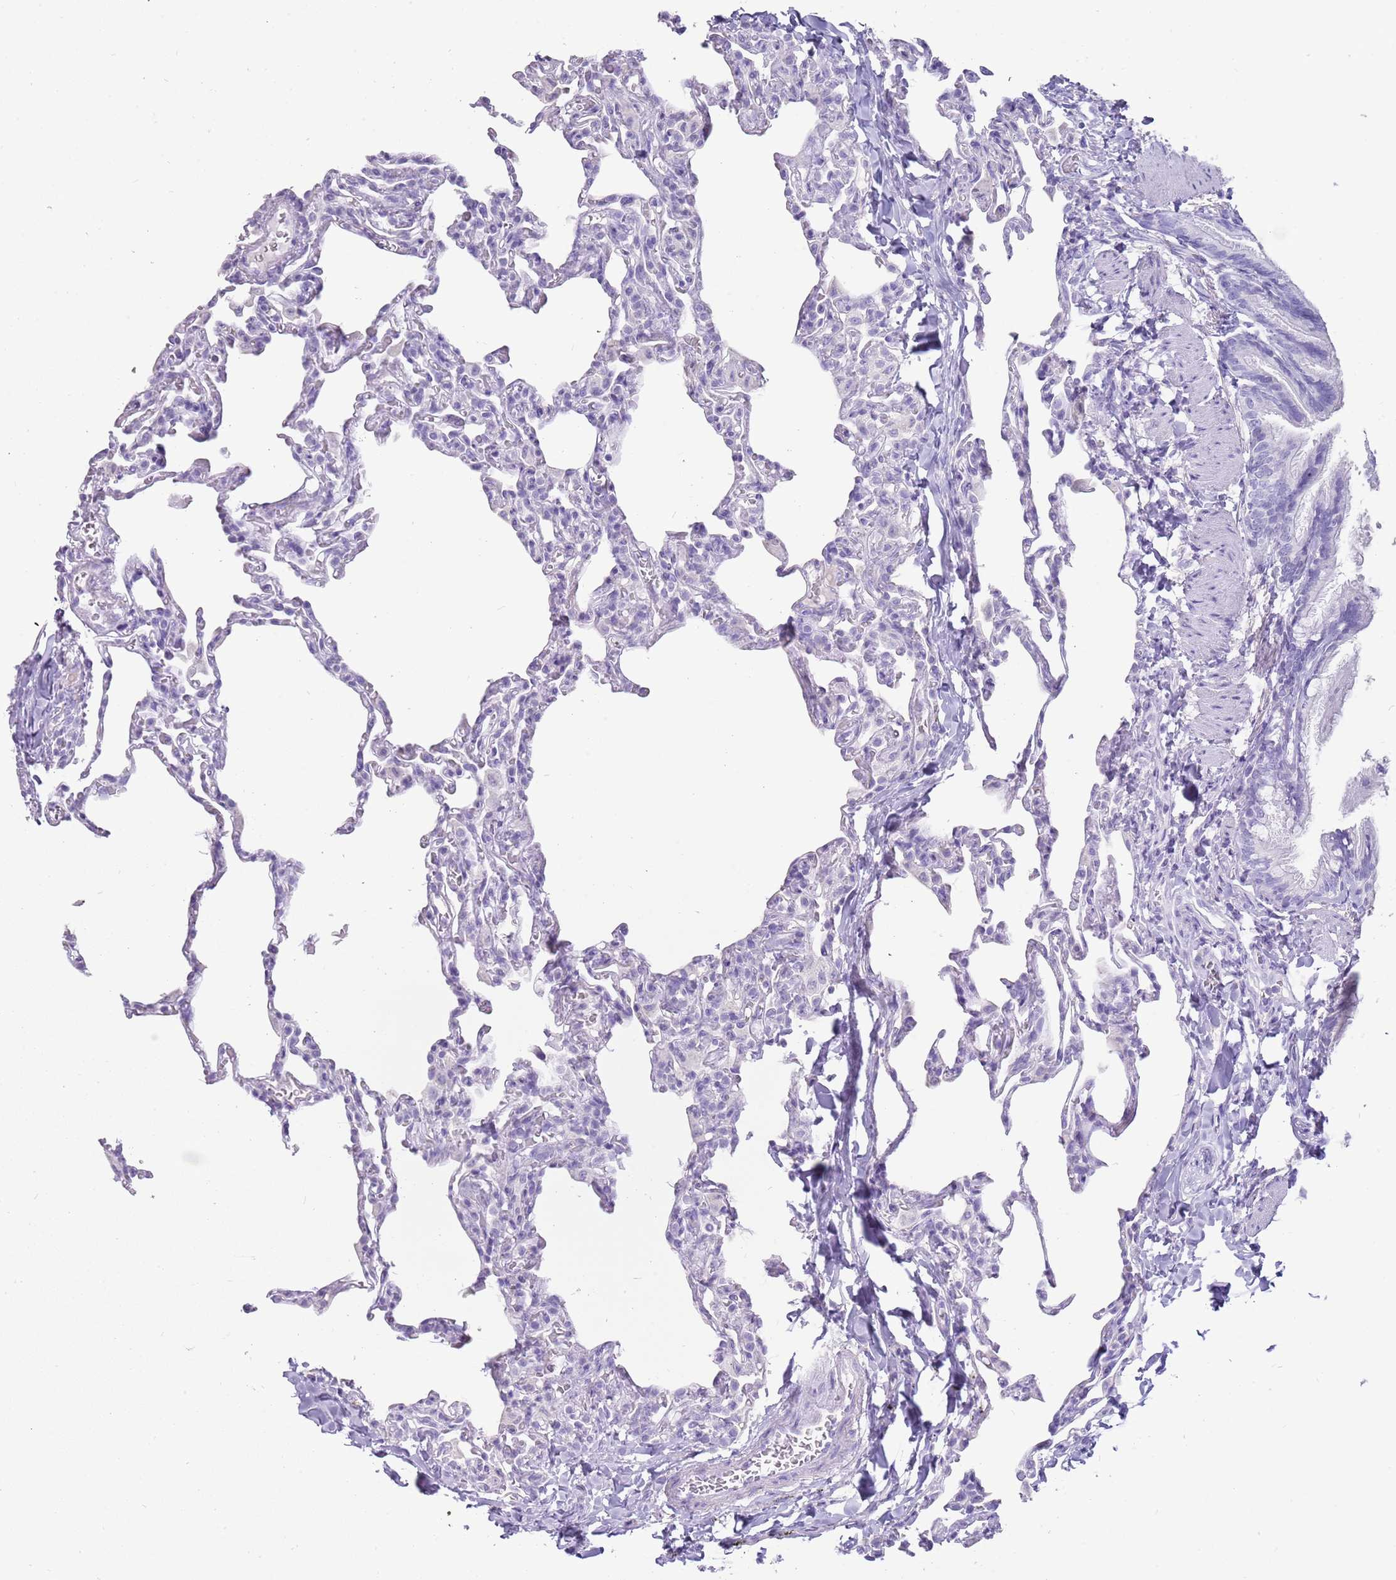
{"staining": {"intensity": "negative", "quantity": "none", "location": "none"}, "tissue": "lung", "cell_type": "Alveolar cells", "image_type": "normal", "snomed": [{"axis": "morphology", "description": "Normal tissue, NOS"}, {"axis": "topography", "description": "Lung"}], "caption": "IHC image of normal lung: lung stained with DAB (3,3'-diaminobenzidine) displays no significant protein expression in alveolar cells.", "gene": "ENSG00000271254", "patient": {"sex": "male", "age": 20}}